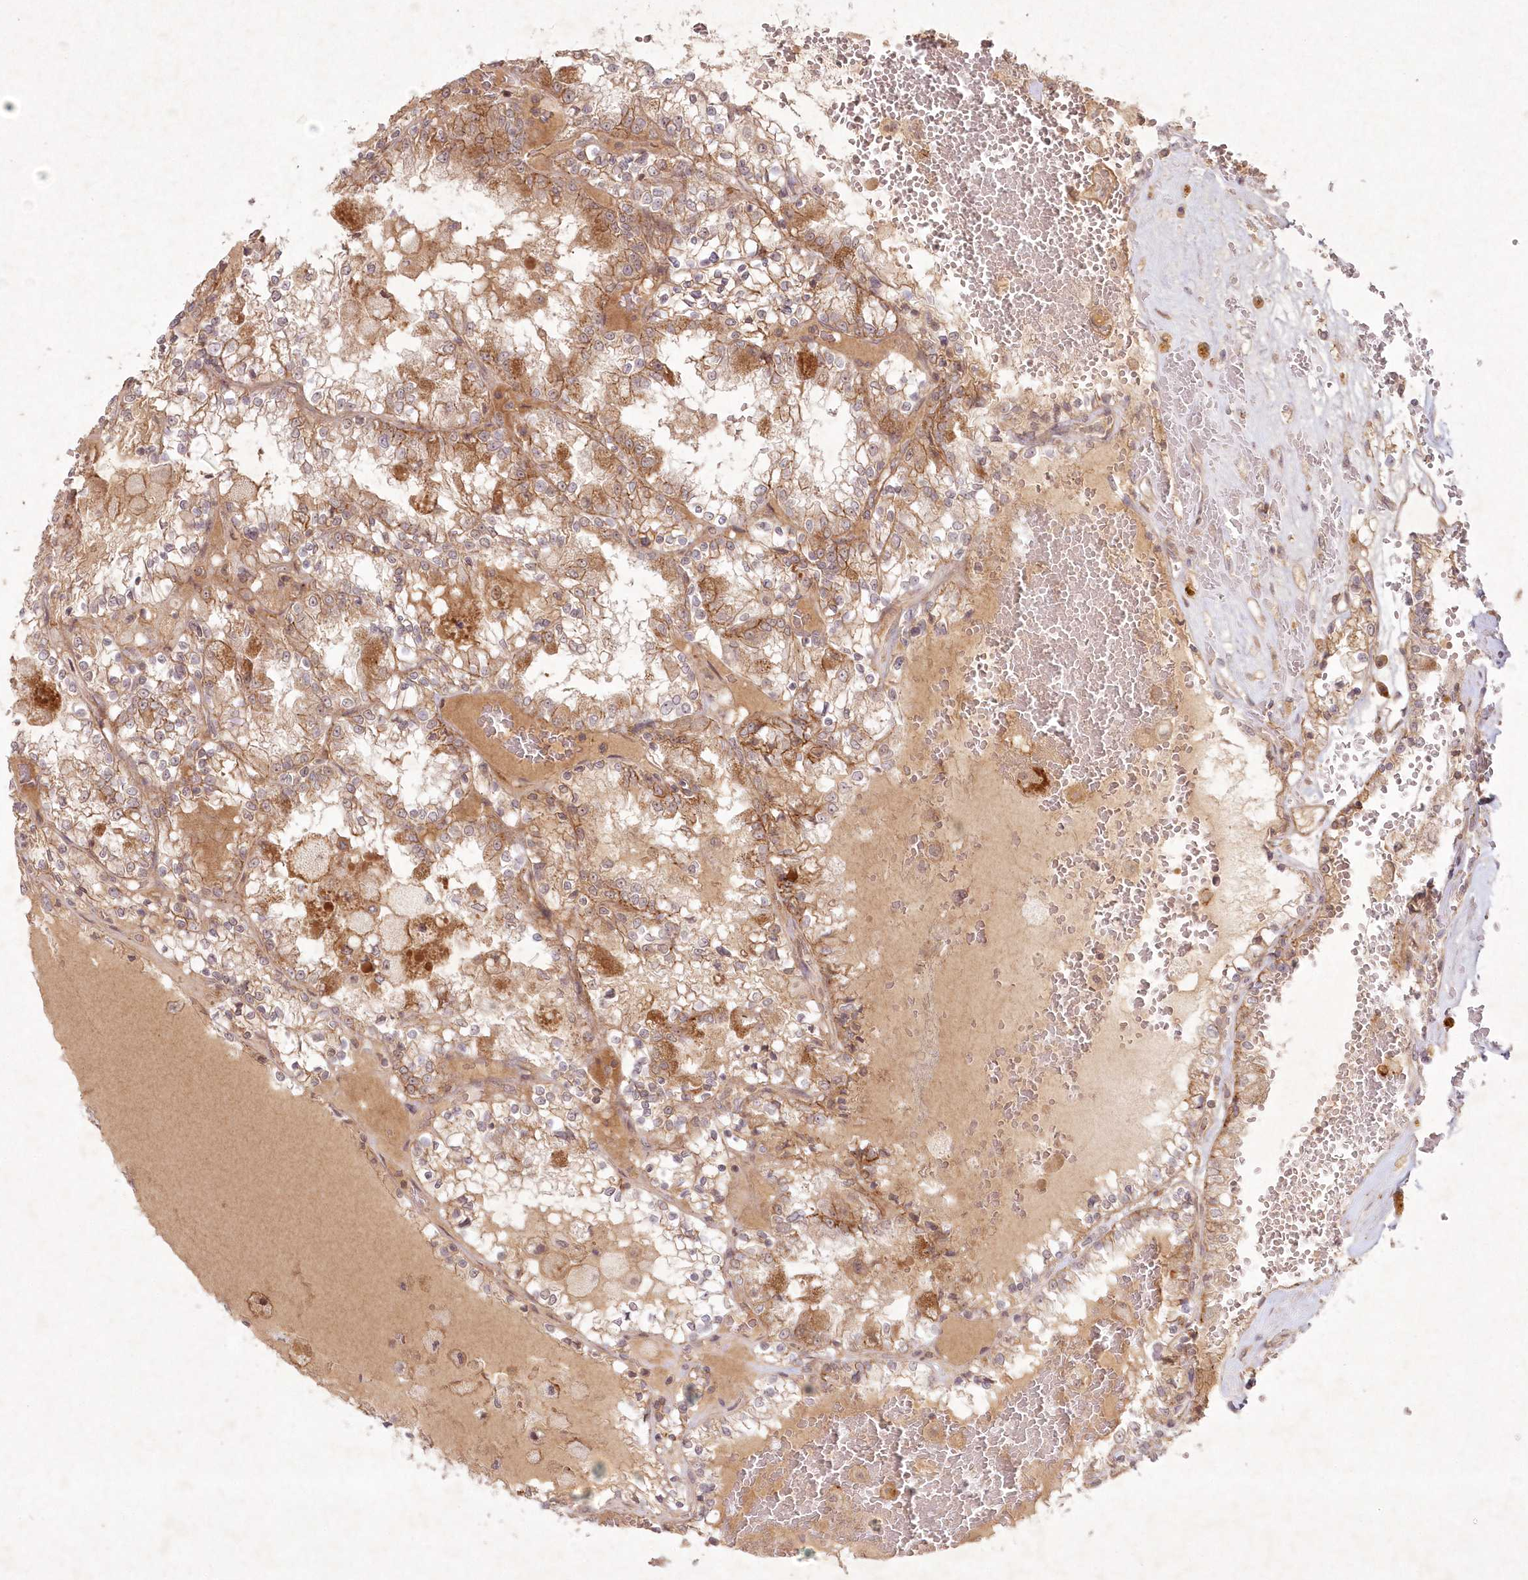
{"staining": {"intensity": "moderate", "quantity": ">75%", "location": "cytoplasmic/membranous"}, "tissue": "renal cancer", "cell_type": "Tumor cells", "image_type": "cancer", "snomed": [{"axis": "morphology", "description": "Adenocarcinoma, NOS"}, {"axis": "topography", "description": "Kidney"}], "caption": "Moderate cytoplasmic/membranous staining is appreciated in about >75% of tumor cells in renal adenocarcinoma. The staining was performed using DAB, with brown indicating positive protein expression. Nuclei are stained blue with hematoxylin.", "gene": "TOGARAM2", "patient": {"sex": "female", "age": 56}}